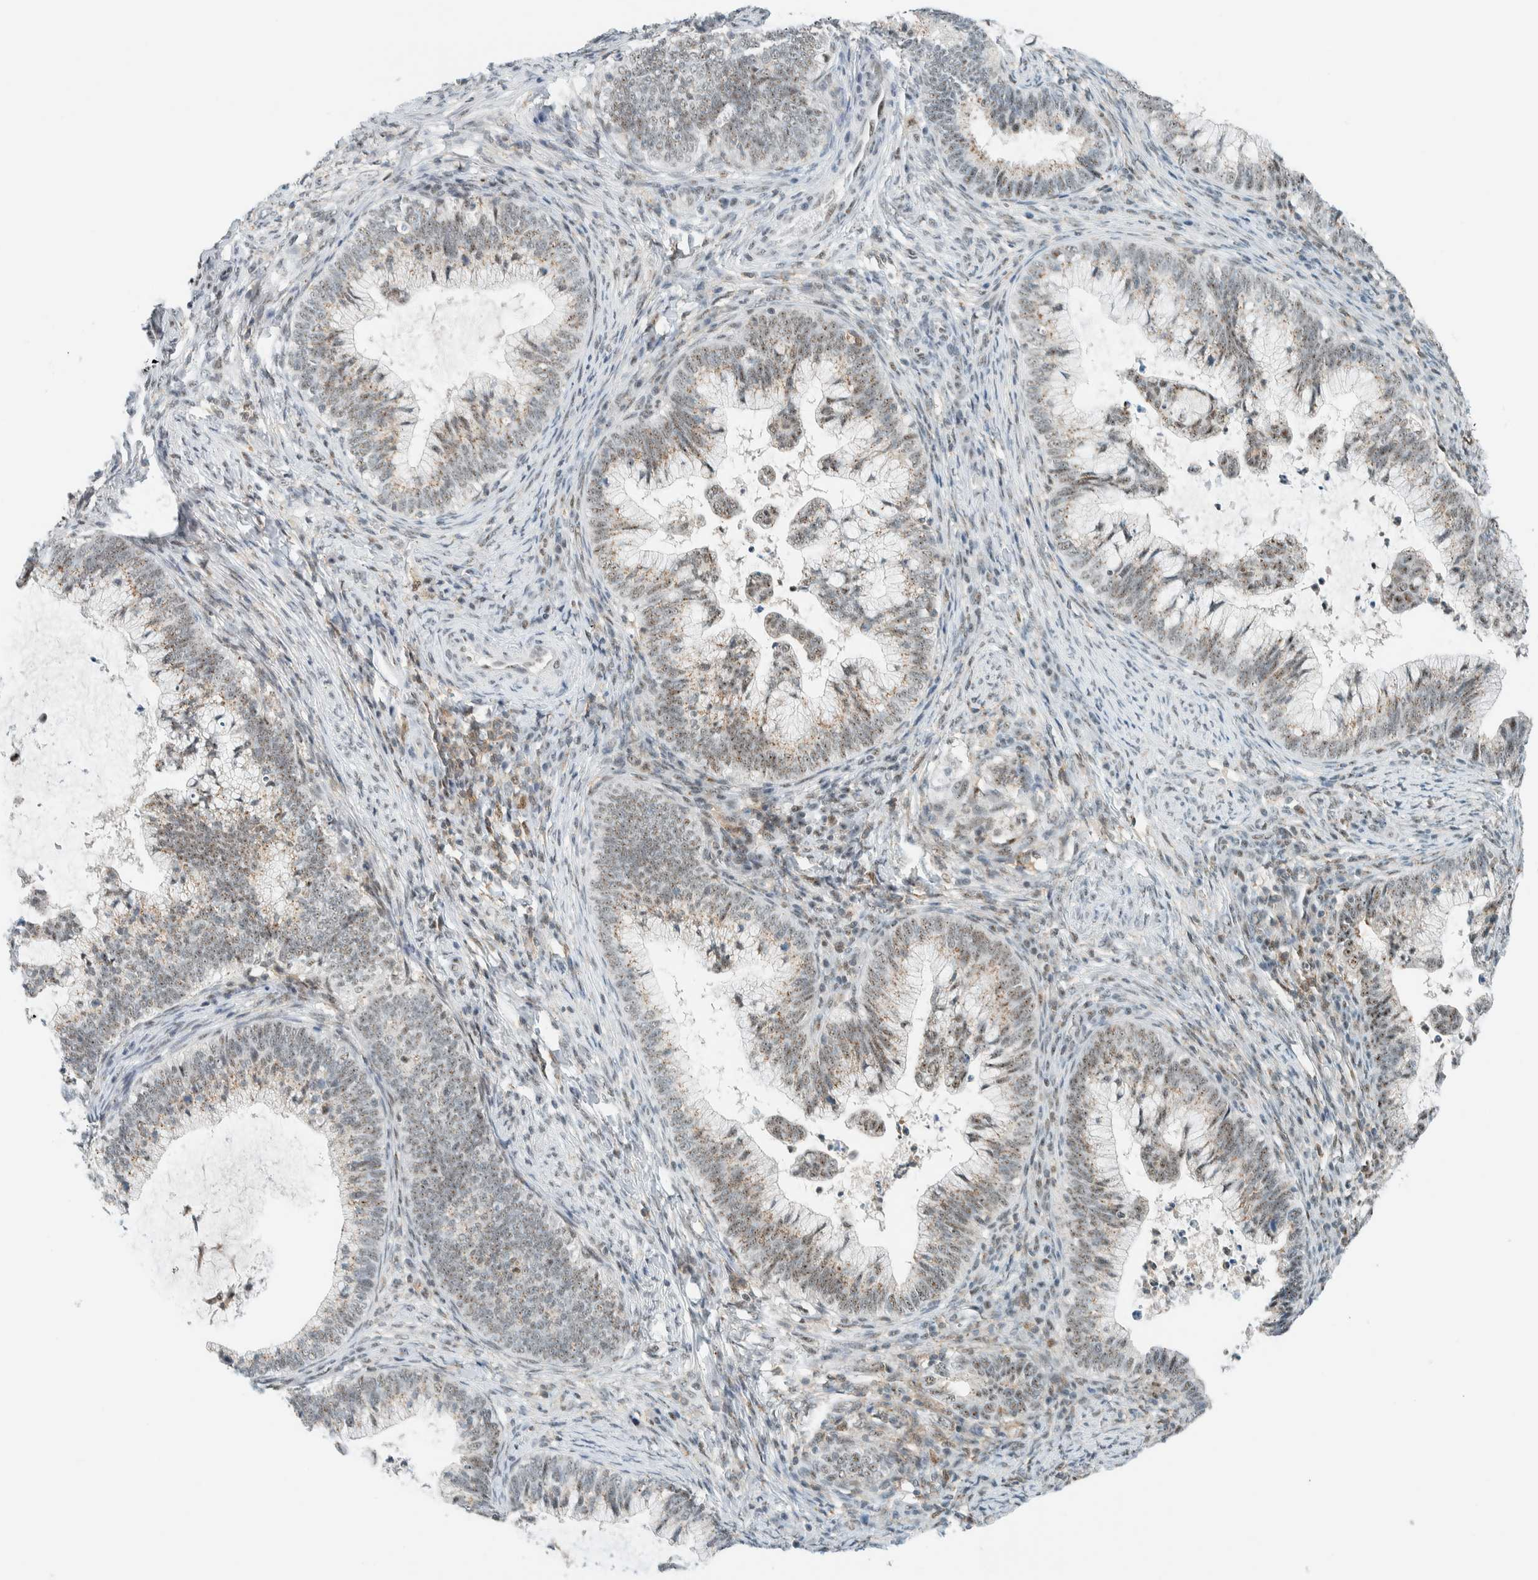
{"staining": {"intensity": "weak", "quantity": ">75%", "location": "cytoplasmic/membranous,nuclear"}, "tissue": "cervical cancer", "cell_type": "Tumor cells", "image_type": "cancer", "snomed": [{"axis": "morphology", "description": "Adenocarcinoma, NOS"}, {"axis": "topography", "description": "Cervix"}], "caption": "This histopathology image shows IHC staining of human cervical cancer (adenocarcinoma), with low weak cytoplasmic/membranous and nuclear positivity in approximately >75% of tumor cells.", "gene": "CYSRT1", "patient": {"sex": "female", "age": 36}}